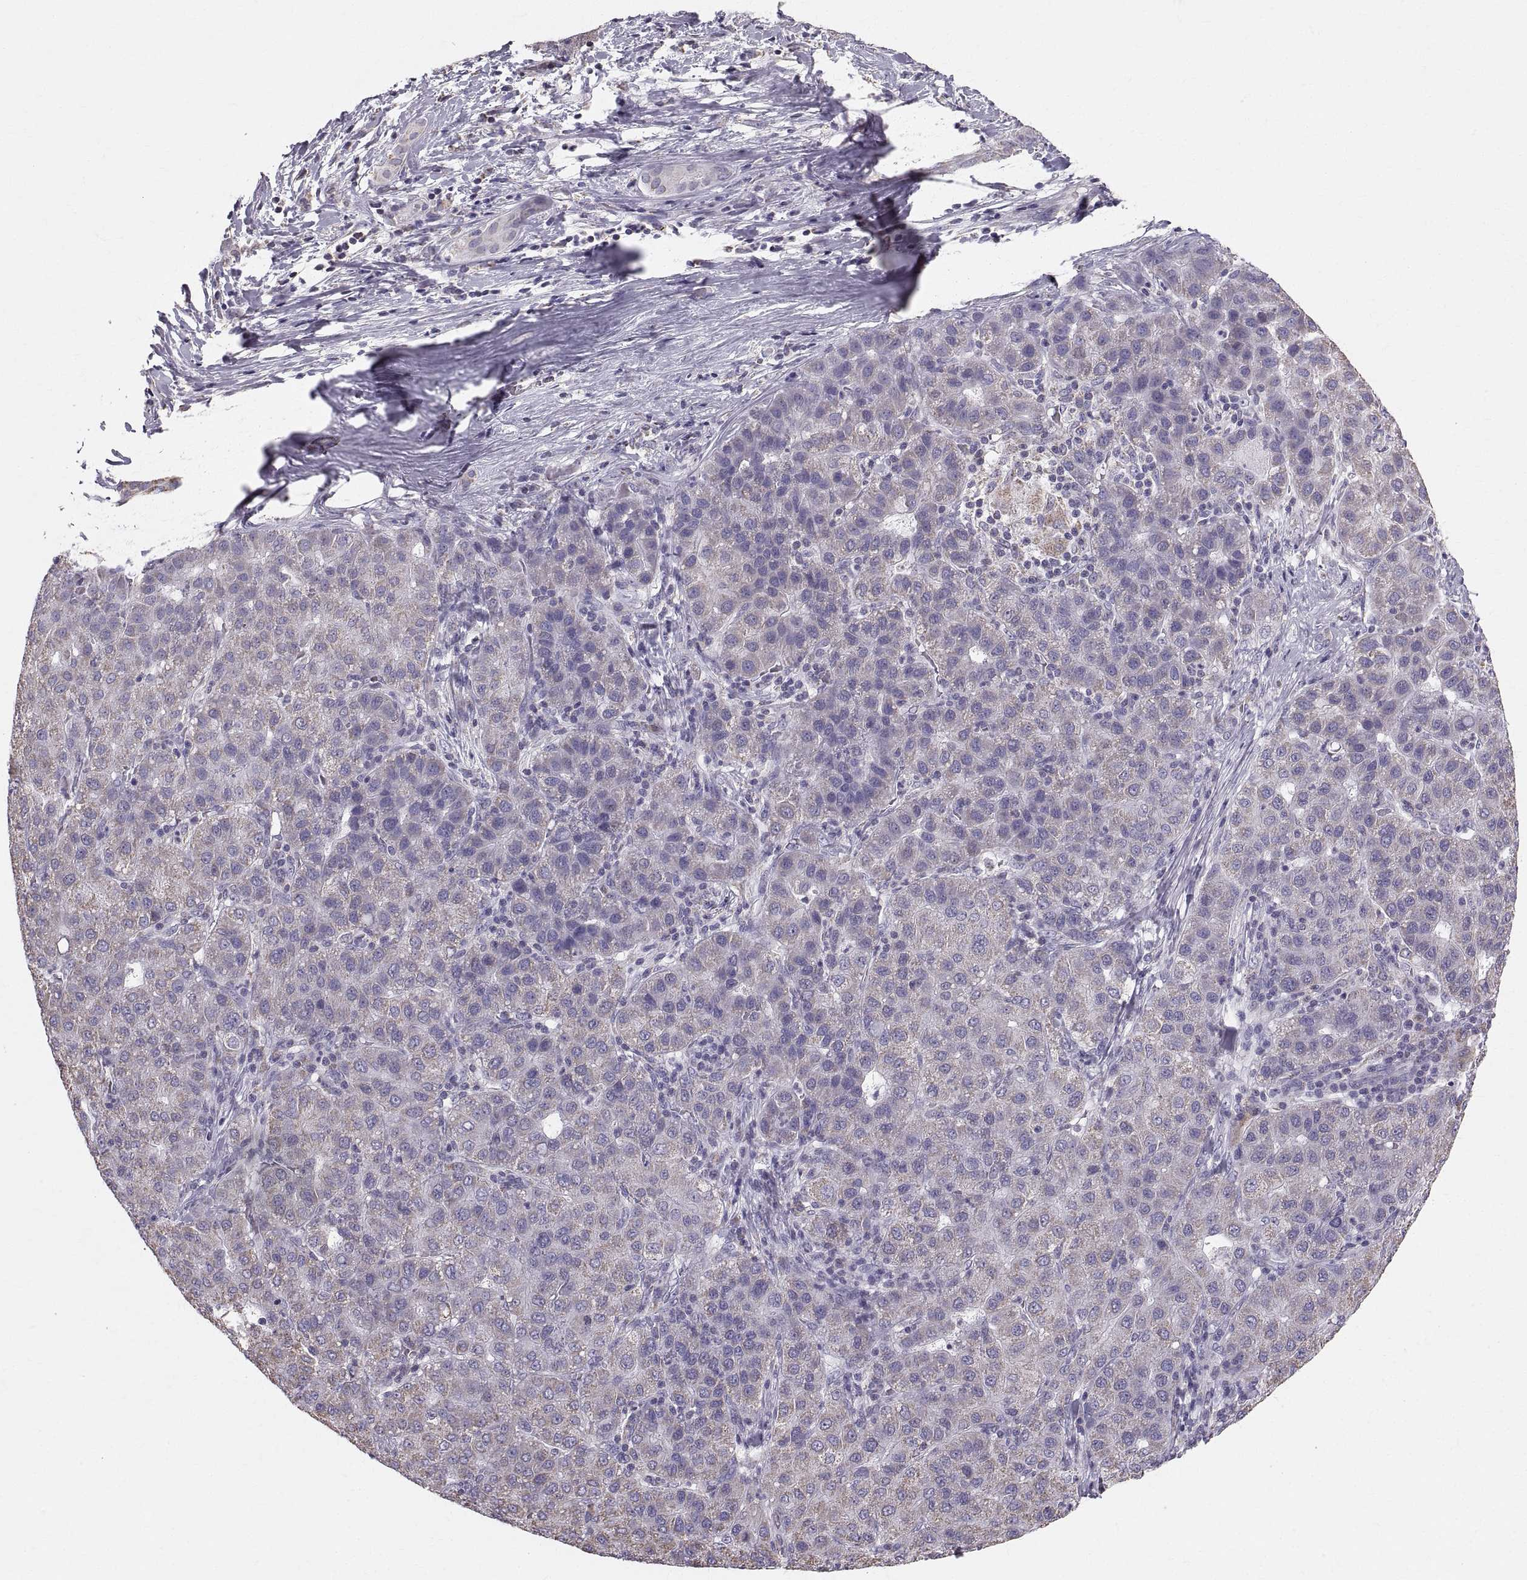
{"staining": {"intensity": "weak", "quantity": "<25%", "location": "cytoplasmic/membranous"}, "tissue": "liver cancer", "cell_type": "Tumor cells", "image_type": "cancer", "snomed": [{"axis": "morphology", "description": "Carcinoma, Hepatocellular, NOS"}, {"axis": "topography", "description": "Liver"}], "caption": "A photomicrograph of human liver cancer is negative for staining in tumor cells.", "gene": "STMND1", "patient": {"sex": "male", "age": 65}}